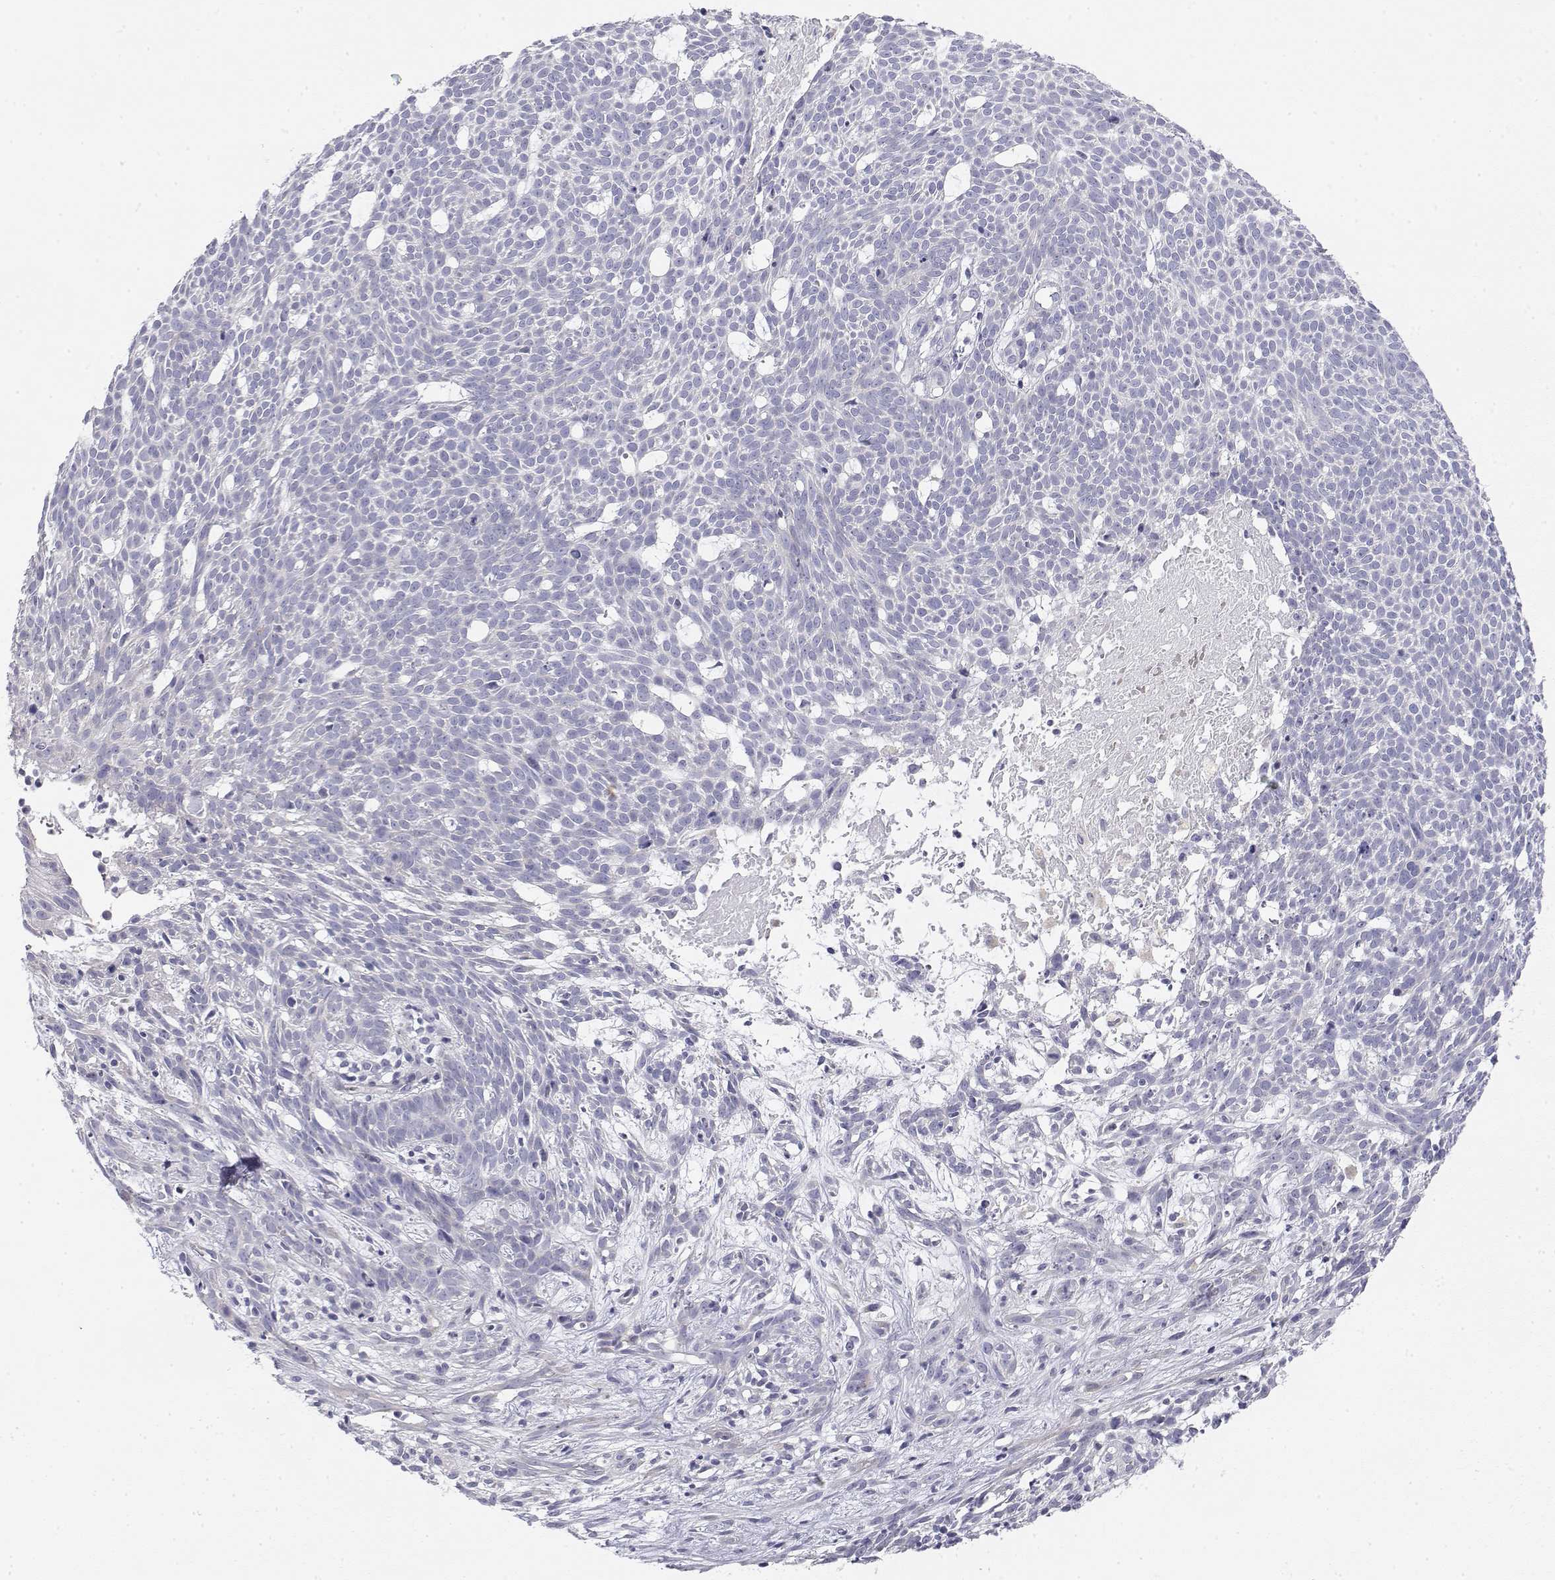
{"staining": {"intensity": "negative", "quantity": "none", "location": "none"}, "tissue": "skin cancer", "cell_type": "Tumor cells", "image_type": "cancer", "snomed": [{"axis": "morphology", "description": "Basal cell carcinoma"}, {"axis": "topography", "description": "Skin"}], "caption": "DAB (3,3'-diaminobenzidine) immunohistochemical staining of human skin basal cell carcinoma displays no significant staining in tumor cells.", "gene": "MISP", "patient": {"sex": "male", "age": 59}}